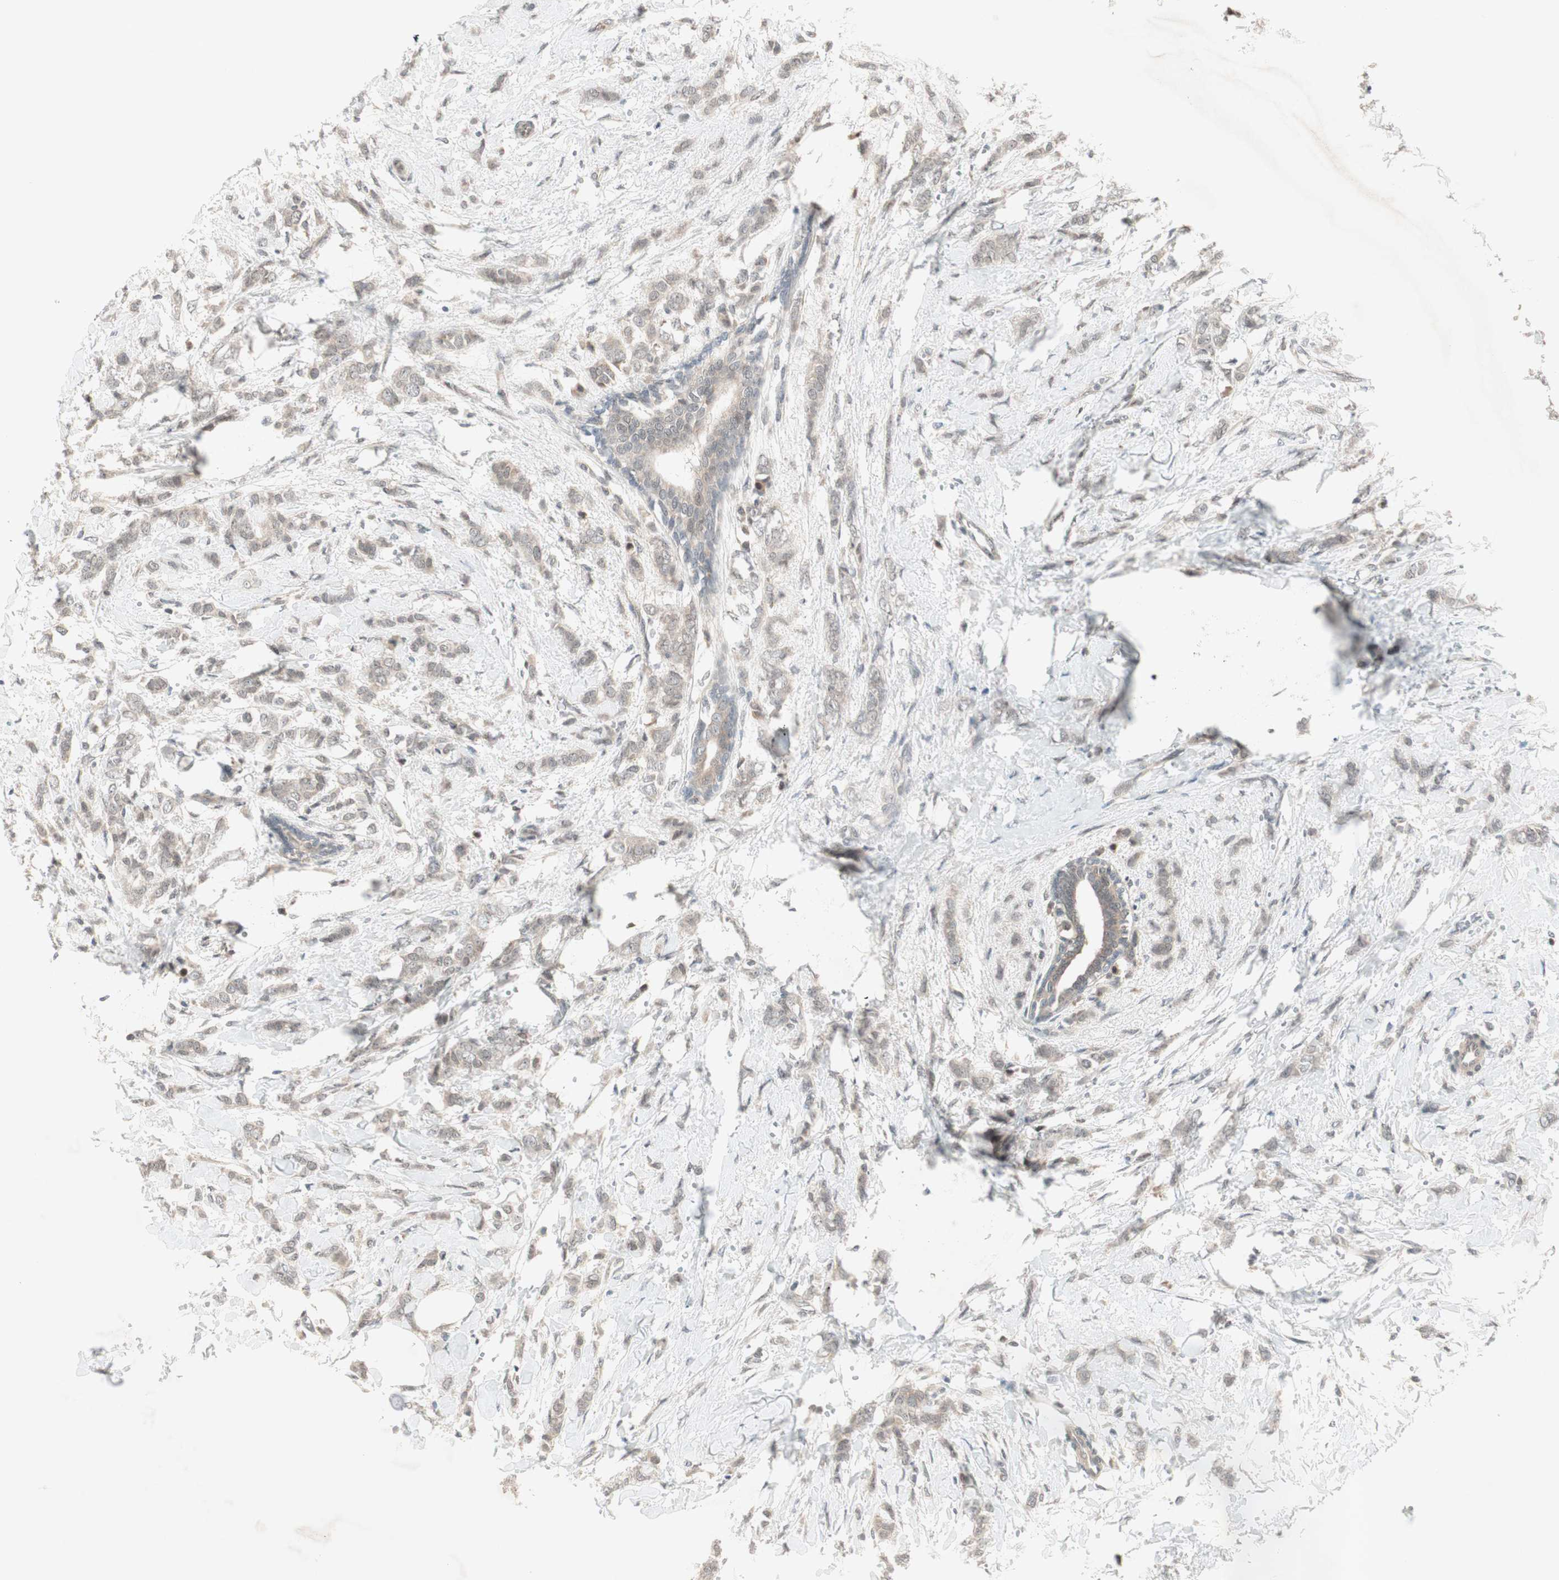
{"staining": {"intensity": "weak", "quantity": ">75%", "location": "cytoplasmic/membranous"}, "tissue": "breast cancer", "cell_type": "Tumor cells", "image_type": "cancer", "snomed": [{"axis": "morphology", "description": "Lobular carcinoma, in situ"}, {"axis": "morphology", "description": "Lobular carcinoma"}, {"axis": "topography", "description": "Breast"}], "caption": "Breast cancer stained for a protein (brown) displays weak cytoplasmic/membranous positive staining in about >75% of tumor cells.", "gene": "PGBD1", "patient": {"sex": "female", "age": 41}}